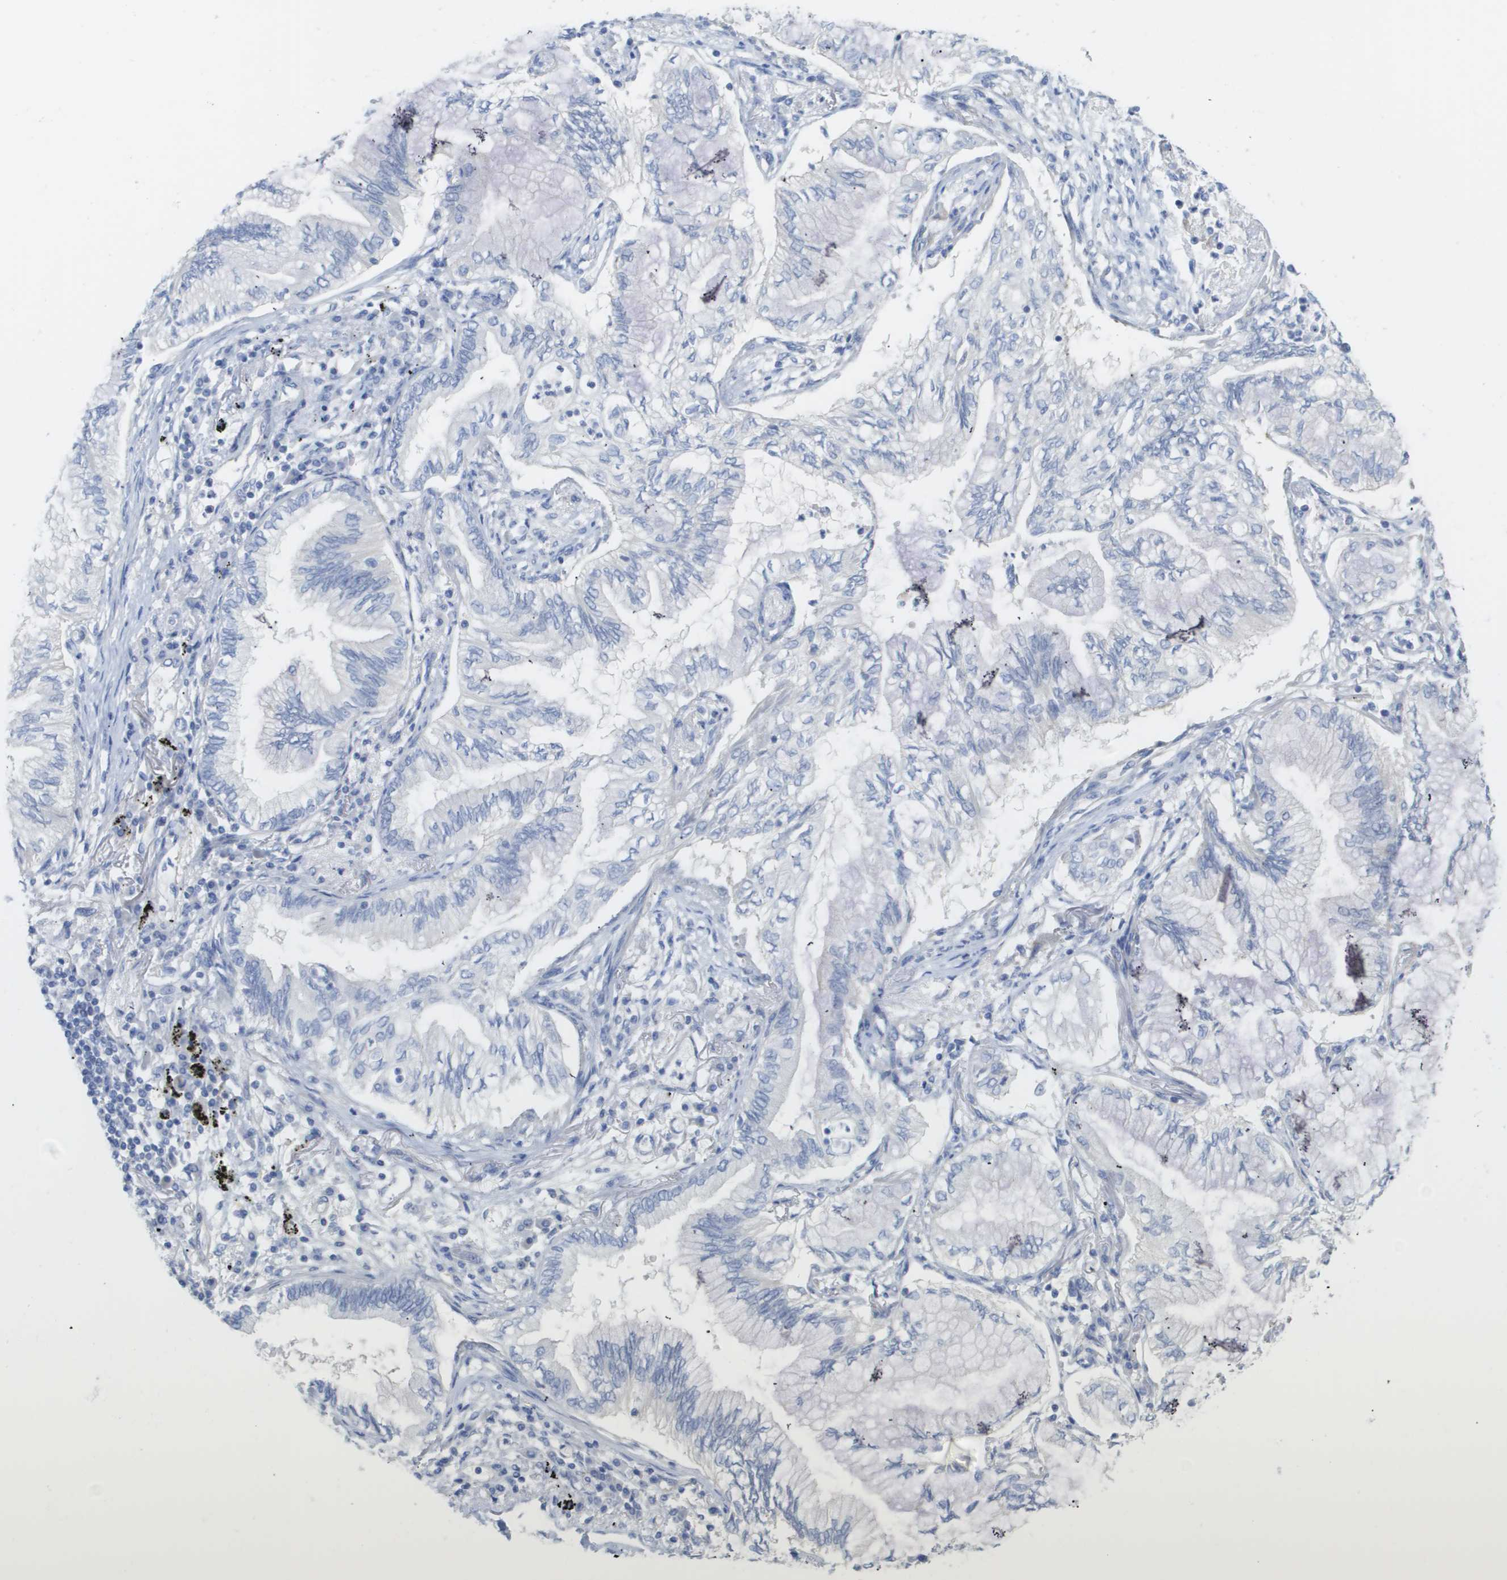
{"staining": {"intensity": "negative", "quantity": "none", "location": "none"}, "tissue": "lung cancer", "cell_type": "Tumor cells", "image_type": "cancer", "snomed": [{"axis": "morphology", "description": "Normal tissue, NOS"}, {"axis": "morphology", "description": "Adenocarcinoma, NOS"}, {"axis": "topography", "description": "Bronchus"}, {"axis": "topography", "description": "Lung"}], "caption": "Immunohistochemistry of human adenocarcinoma (lung) shows no expression in tumor cells.", "gene": "MYL3", "patient": {"sex": "female", "age": 70}}